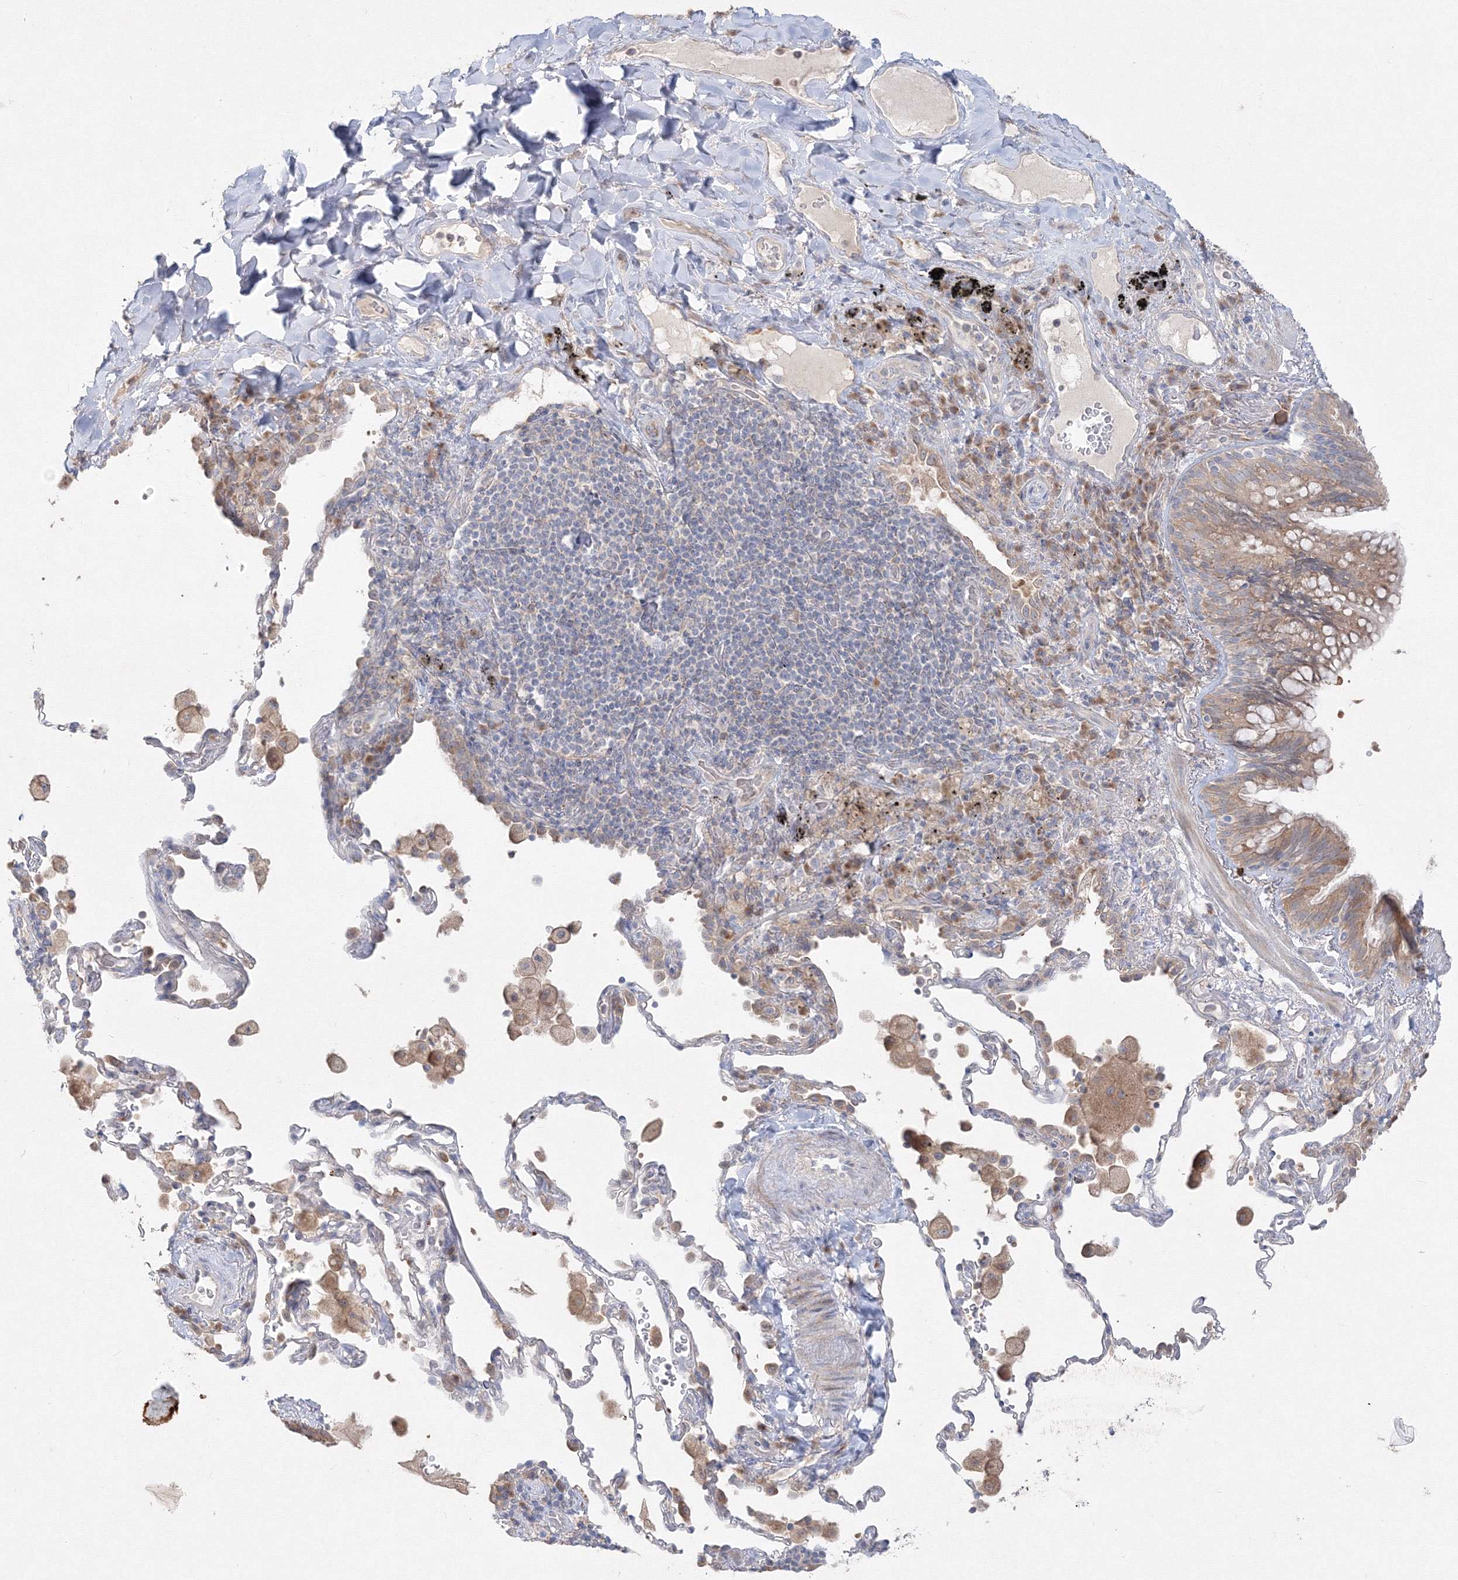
{"staining": {"intensity": "moderate", "quantity": ">75%", "location": "cytoplasmic/membranous"}, "tissue": "bronchus", "cell_type": "Respiratory epithelial cells", "image_type": "normal", "snomed": [{"axis": "morphology", "description": "Normal tissue, NOS"}, {"axis": "morphology", "description": "Adenocarcinoma, NOS"}, {"axis": "topography", "description": "Bronchus"}, {"axis": "topography", "description": "Lung"}], "caption": "Moderate cytoplasmic/membranous expression is present in approximately >75% of respiratory epithelial cells in normal bronchus.", "gene": "FBXL8", "patient": {"sex": "male", "age": 54}}